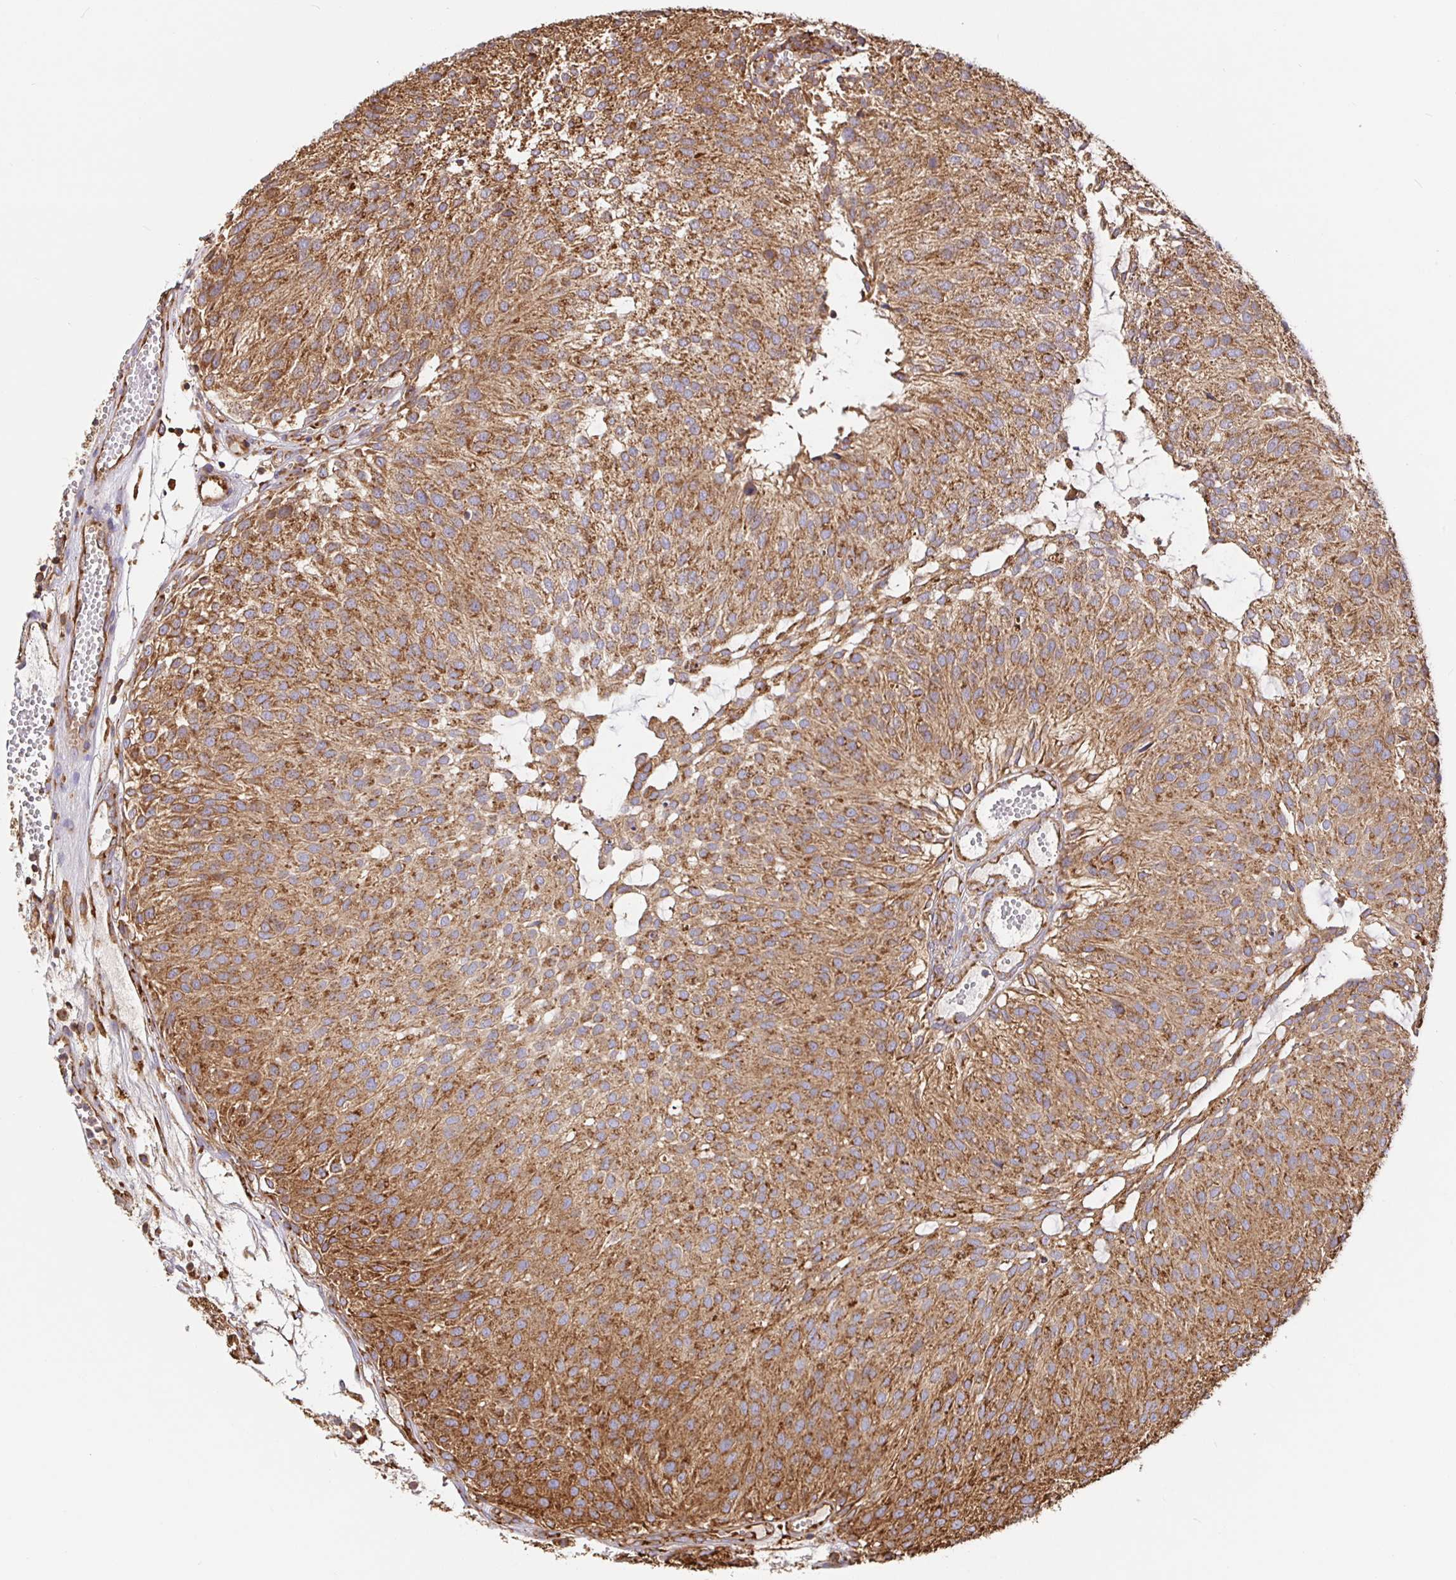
{"staining": {"intensity": "strong", "quantity": ">75%", "location": "cytoplasmic/membranous"}, "tissue": "urothelial cancer", "cell_type": "Tumor cells", "image_type": "cancer", "snomed": [{"axis": "morphology", "description": "Urothelial carcinoma, NOS"}, {"axis": "topography", "description": "Urinary bladder"}], "caption": "A histopathology image of human transitional cell carcinoma stained for a protein exhibits strong cytoplasmic/membranous brown staining in tumor cells.", "gene": "MAOA", "patient": {"sex": "male", "age": 84}}